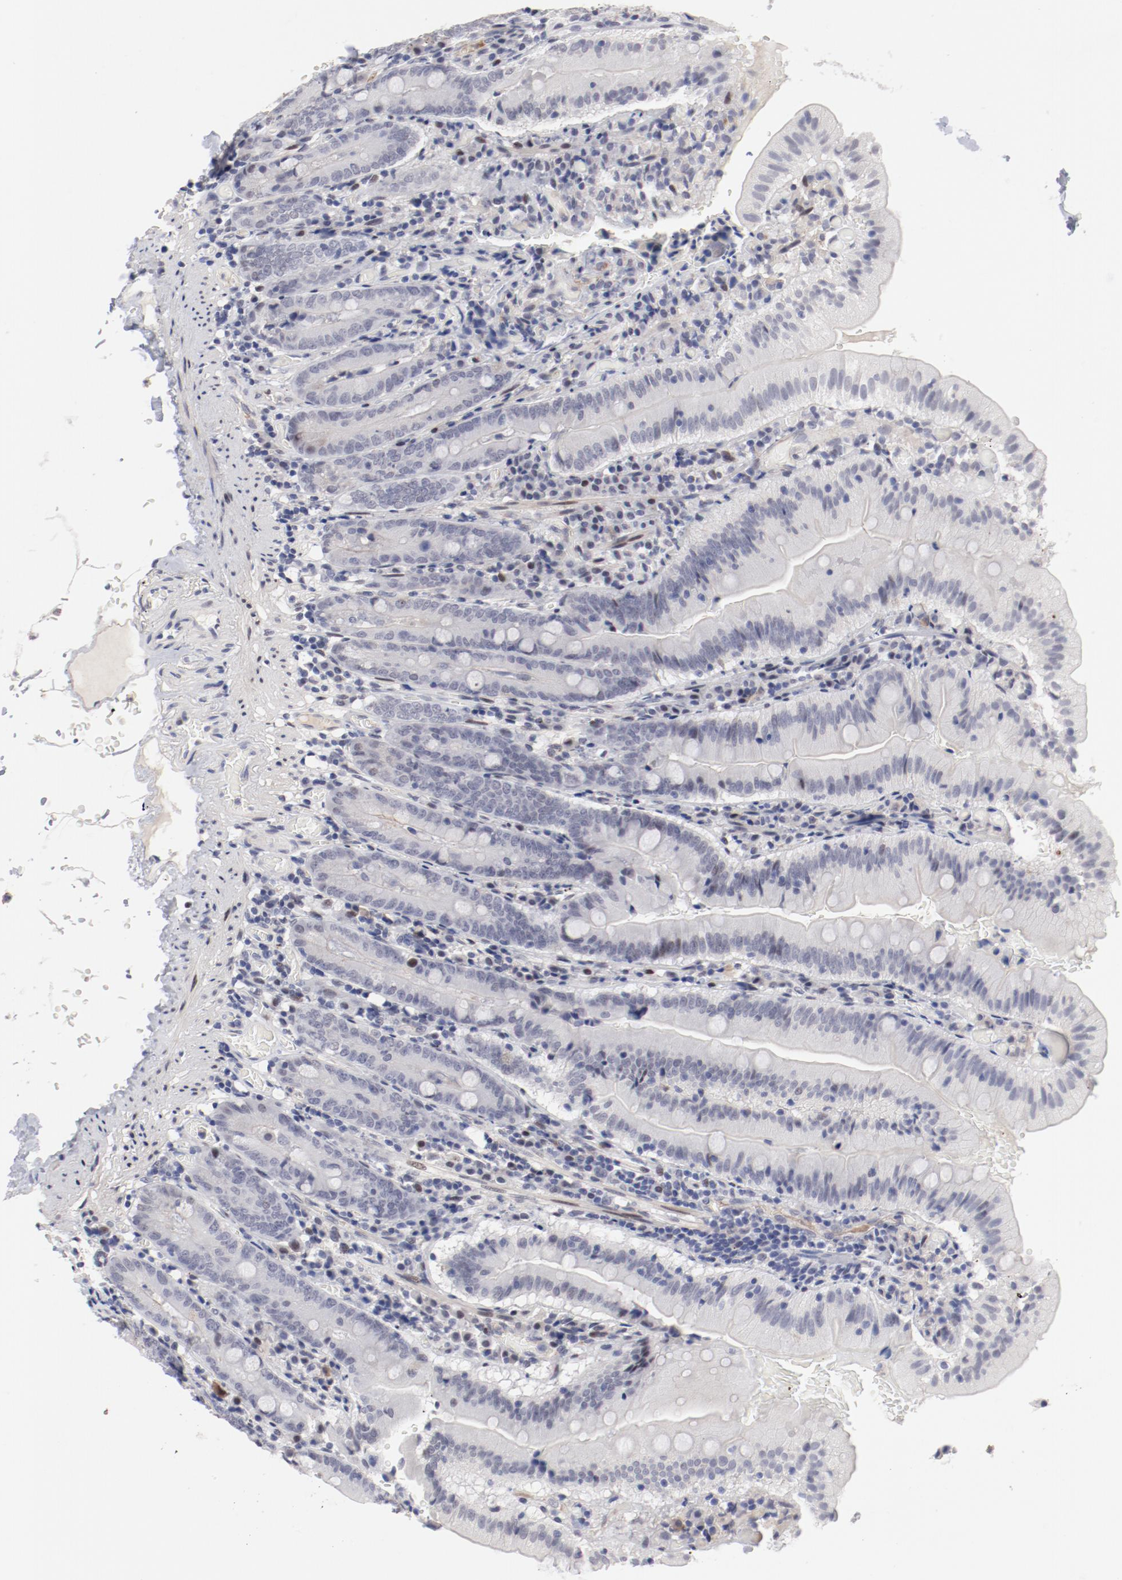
{"staining": {"intensity": "strong", "quantity": ">75%", "location": "cytoplasmic/membranous"}, "tissue": "small intestine", "cell_type": "Glandular cells", "image_type": "normal", "snomed": [{"axis": "morphology", "description": "Normal tissue, NOS"}, {"axis": "topography", "description": "Small intestine"}], "caption": "Immunohistochemistry histopathology image of normal small intestine: small intestine stained using immunohistochemistry demonstrates high levels of strong protein expression localized specifically in the cytoplasmic/membranous of glandular cells, appearing as a cytoplasmic/membranous brown color.", "gene": "FSCB", "patient": {"sex": "male", "age": 71}}